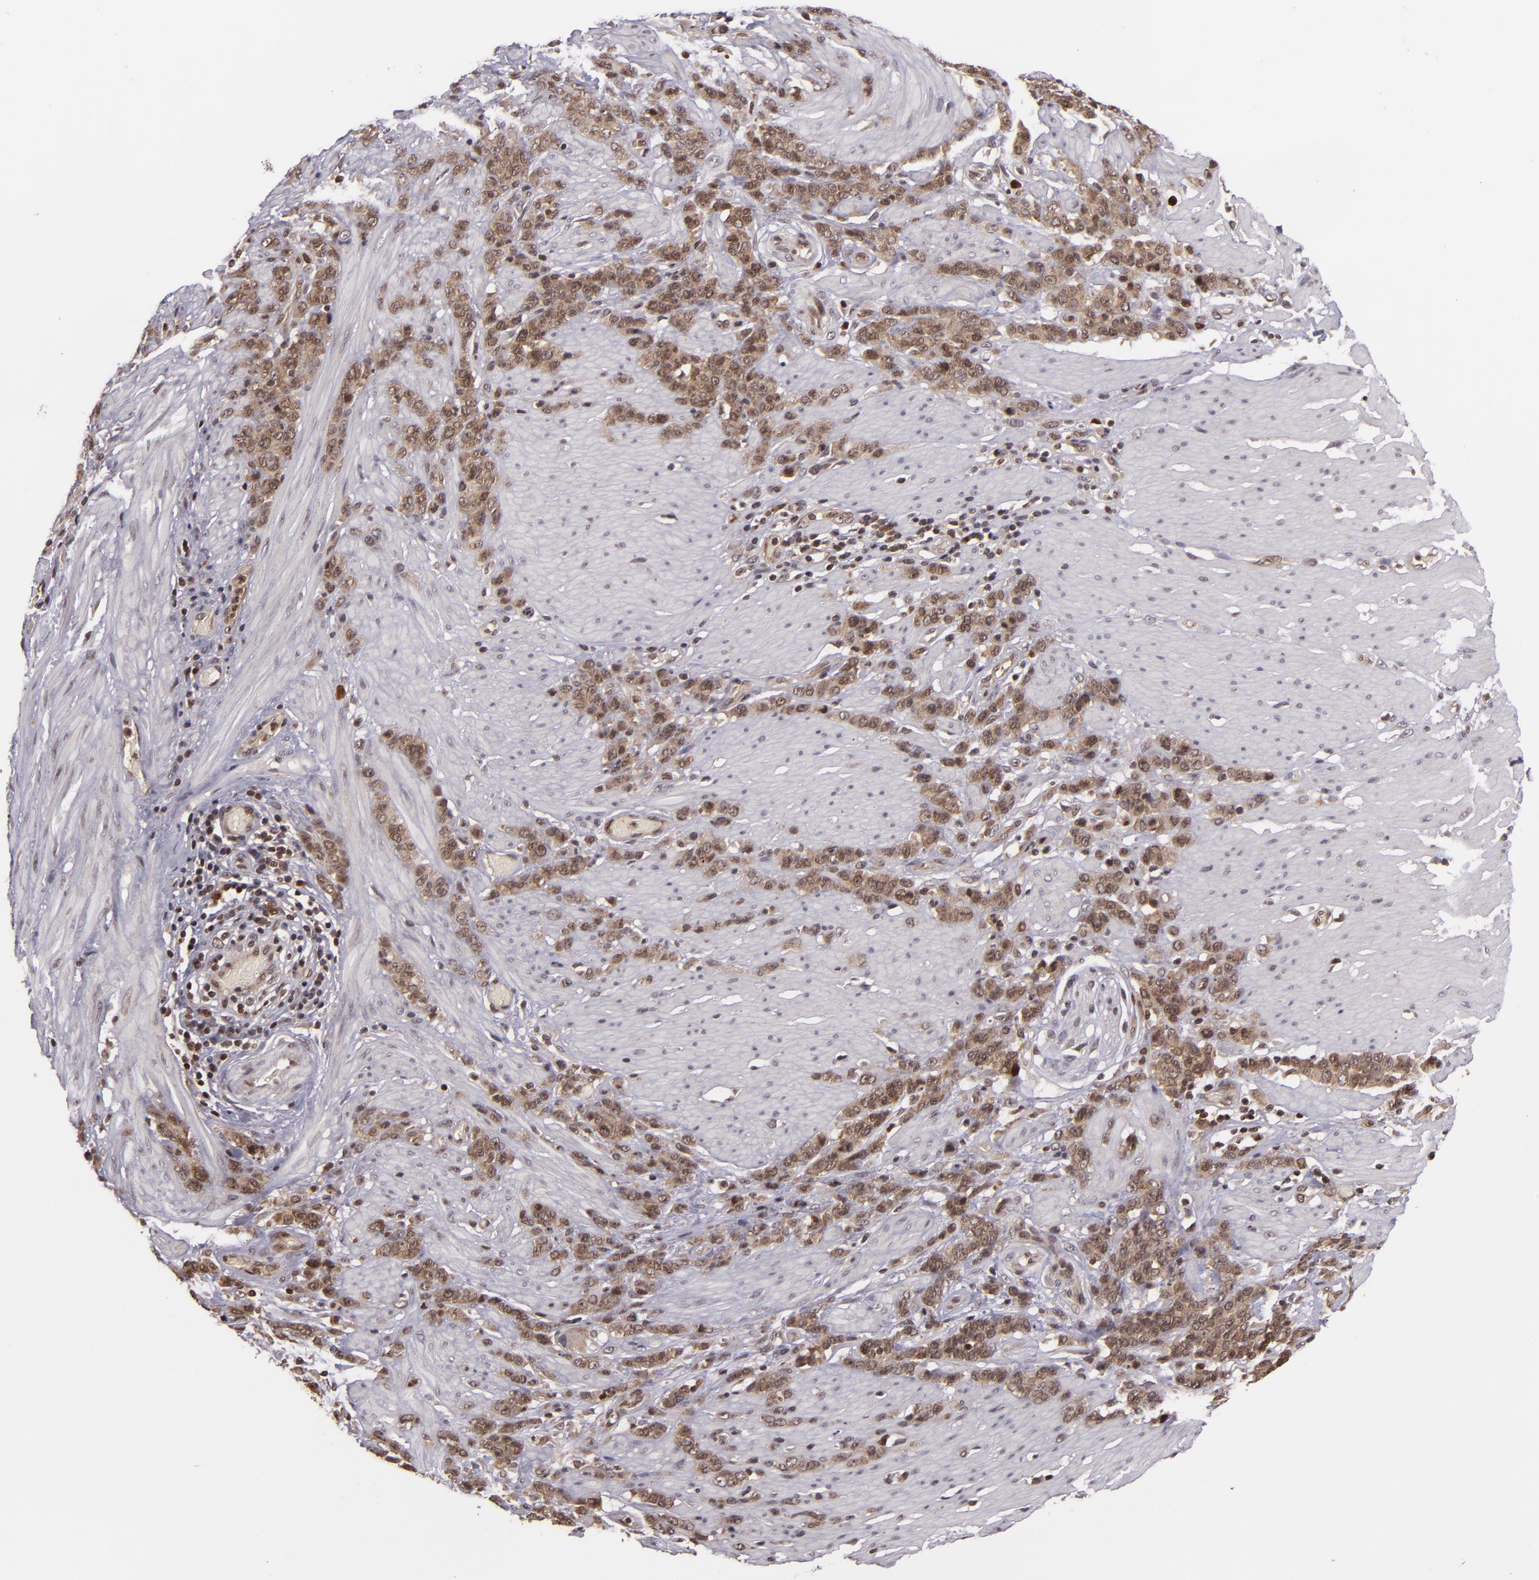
{"staining": {"intensity": "weak", "quantity": ">75%", "location": "cytoplasmic/membranous"}, "tissue": "stomach cancer", "cell_type": "Tumor cells", "image_type": "cancer", "snomed": [{"axis": "morphology", "description": "Adenocarcinoma, NOS"}, {"axis": "topography", "description": "Stomach, lower"}], "caption": "IHC image of neoplastic tissue: stomach cancer stained using immunohistochemistry (IHC) shows low levels of weak protein expression localized specifically in the cytoplasmic/membranous of tumor cells, appearing as a cytoplasmic/membranous brown color.", "gene": "ZBTB33", "patient": {"sex": "male", "age": 88}}